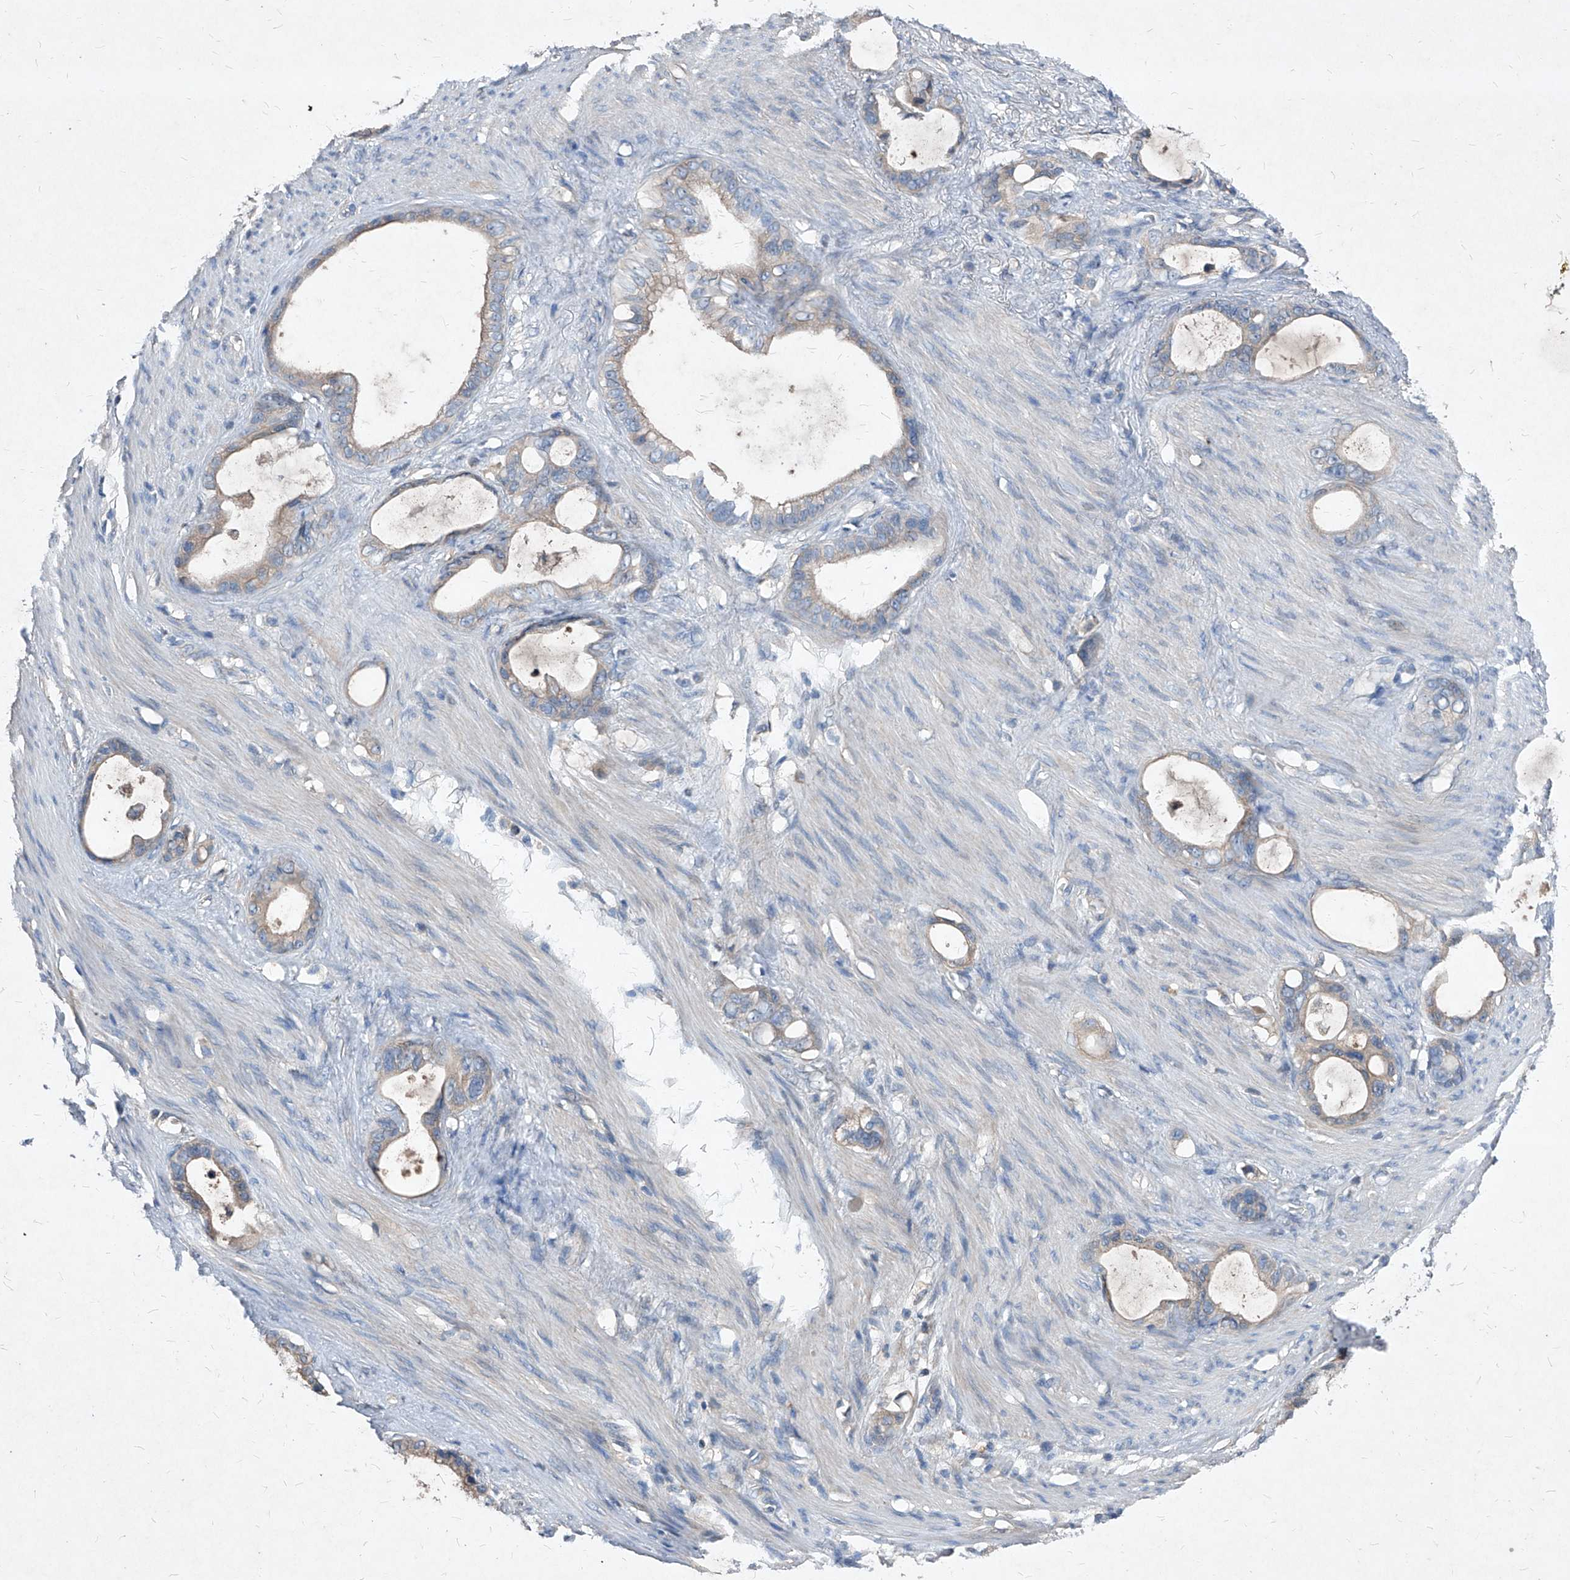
{"staining": {"intensity": "weak", "quantity": ">75%", "location": "cytoplasmic/membranous"}, "tissue": "stomach cancer", "cell_type": "Tumor cells", "image_type": "cancer", "snomed": [{"axis": "morphology", "description": "Adenocarcinoma, NOS"}, {"axis": "topography", "description": "Stomach"}], "caption": "A low amount of weak cytoplasmic/membranous staining is present in about >75% of tumor cells in adenocarcinoma (stomach) tissue.", "gene": "SYNGR1", "patient": {"sex": "female", "age": 75}}